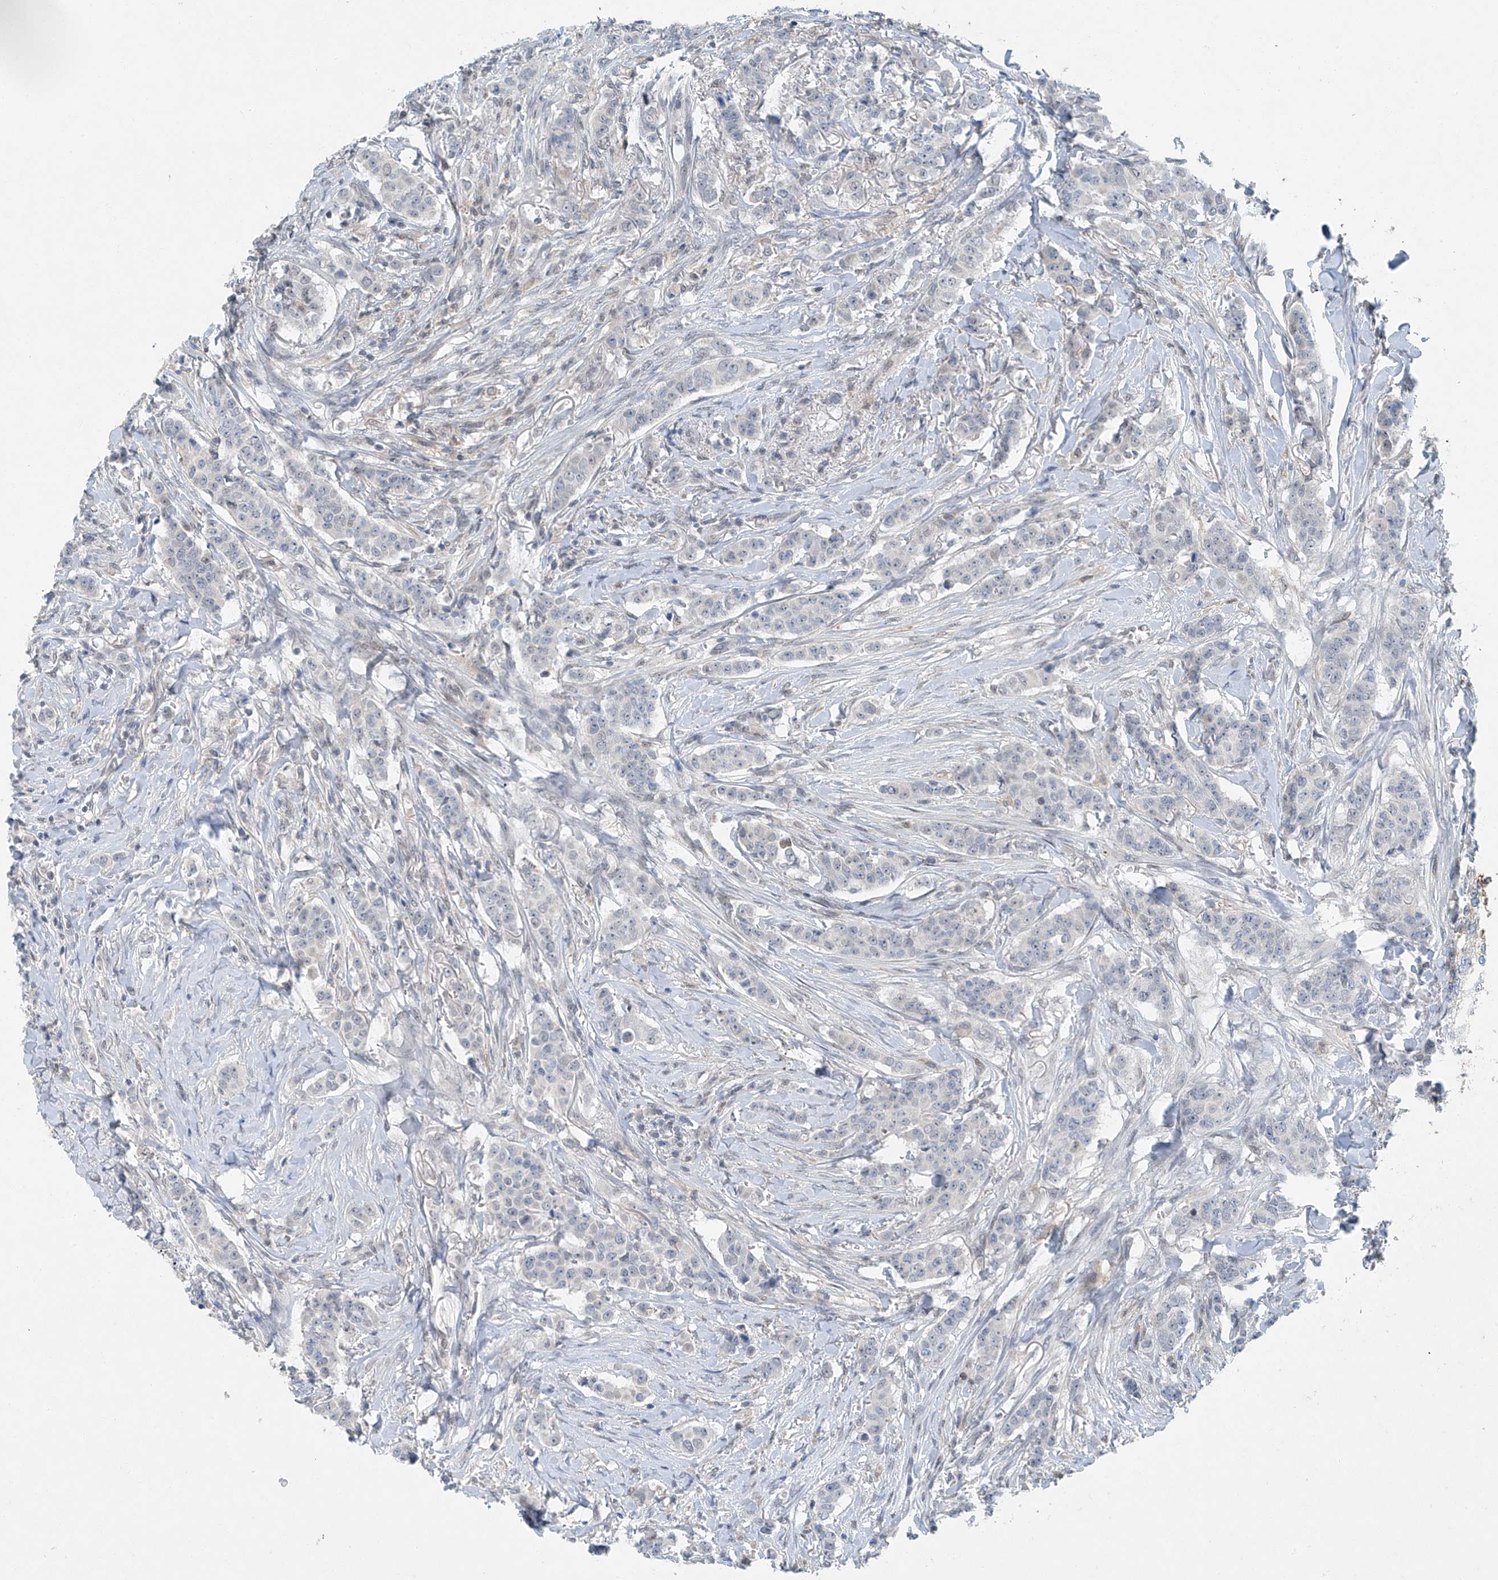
{"staining": {"intensity": "negative", "quantity": "none", "location": "none"}, "tissue": "breast cancer", "cell_type": "Tumor cells", "image_type": "cancer", "snomed": [{"axis": "morphology", "description": "Duct carcinoma"}, {"axis": "topography", "description": "Breast"}], "caption": "IHC micrograph of neoplastic tissue: breast cancer (infiltrating ductal carcinoma) stained with DAB reveals no significant protein positivity in tumor cells.", "gene": "TAF8", "patient": {"sex": "female", "age": 40}}